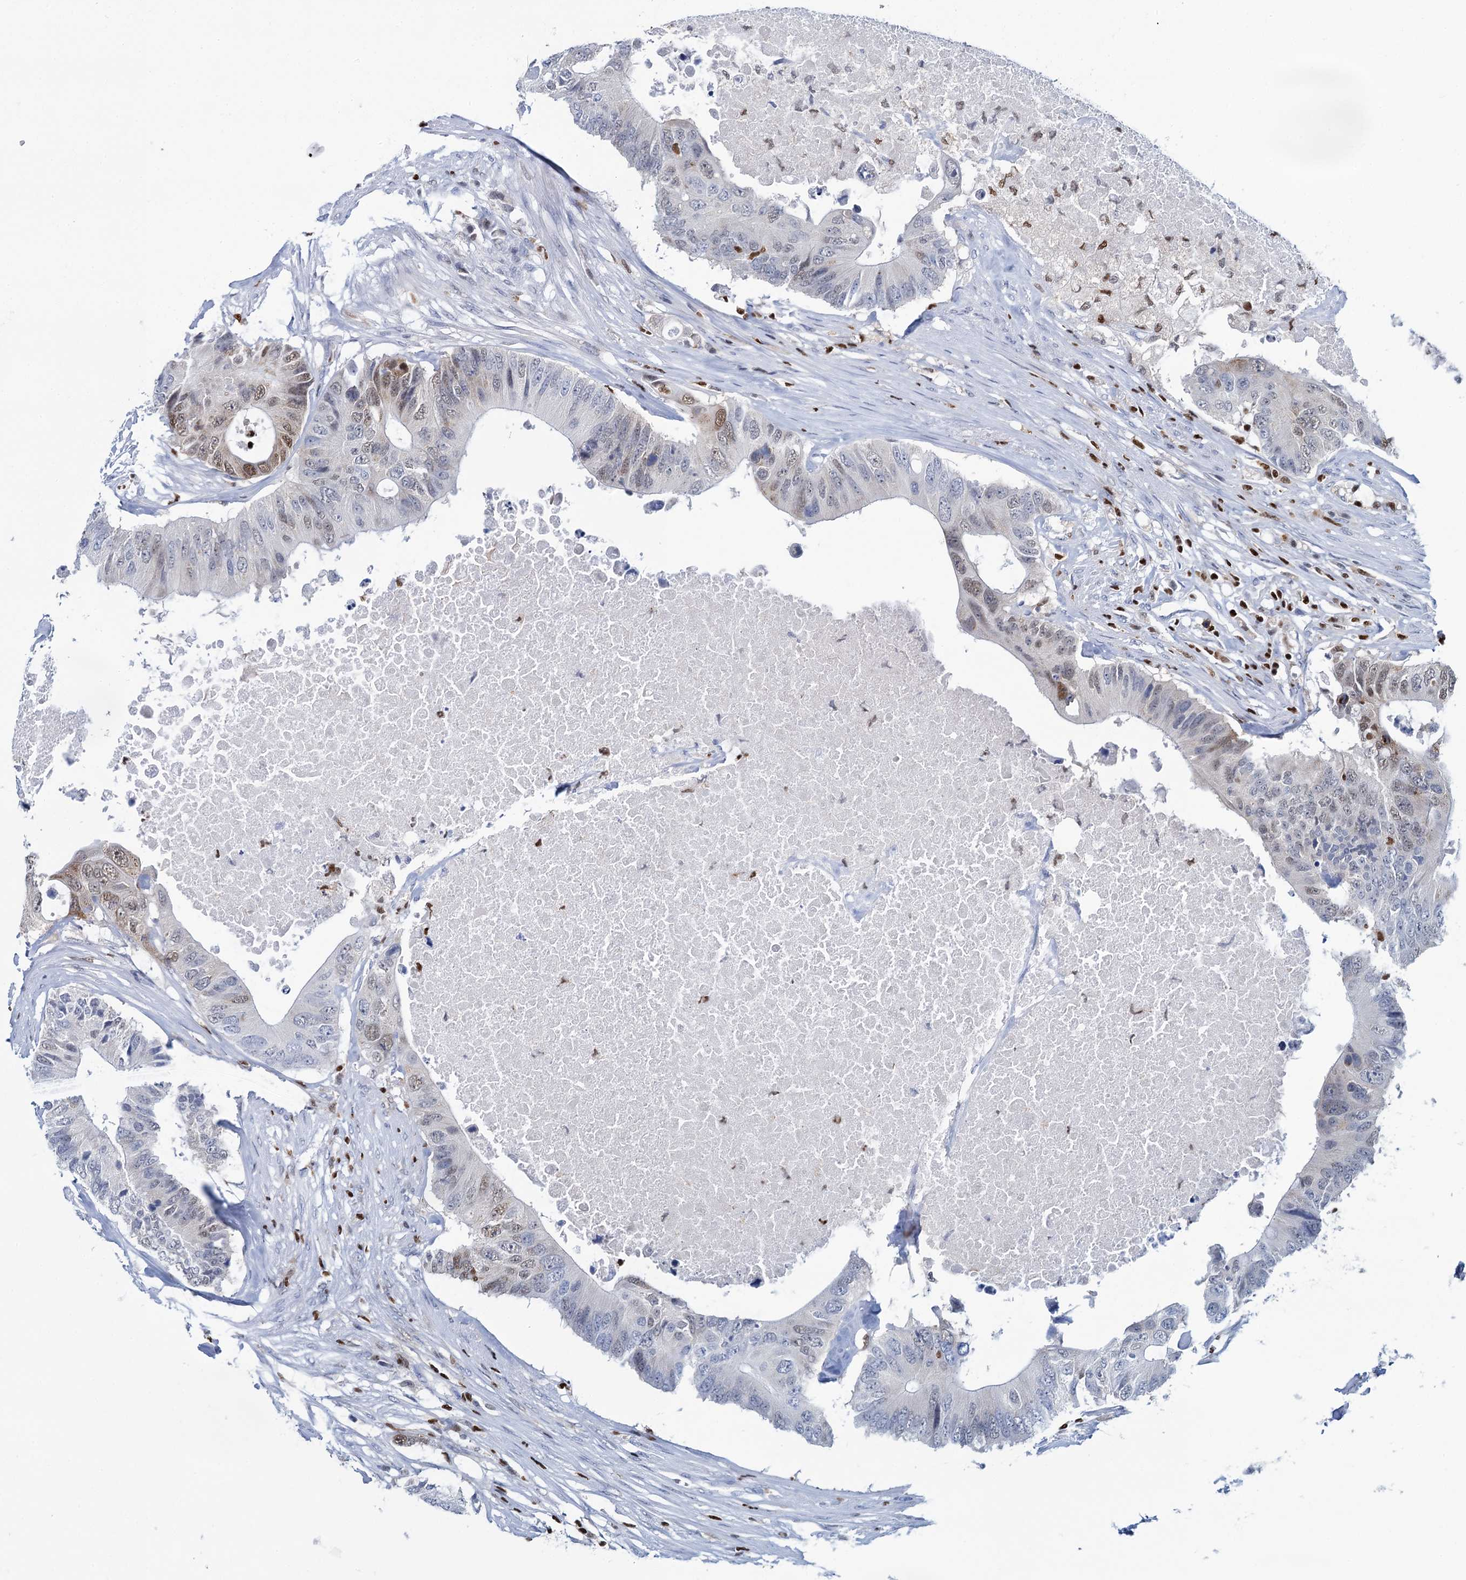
{"staining": {"intensity": "moderate", "quantity": "<25%", "location": "nuclear"}, "tissue": "colorectal cancer", "cell_type": "Tumor cells", "image_type": "cancer", "snomed": [{"axis": "morphology", "description": "Adenocarcinoma, NOS"}, {"axis": "topography", "description": "Colon"}], "caption": "Adenocarcinoma (colorectal) stained for a protein (brown) exhibits moderate nuclear positive positivity in about <25% of tumor cells.", "gene": "CELF2", "patient": {"sex": "male", "age": 71}}